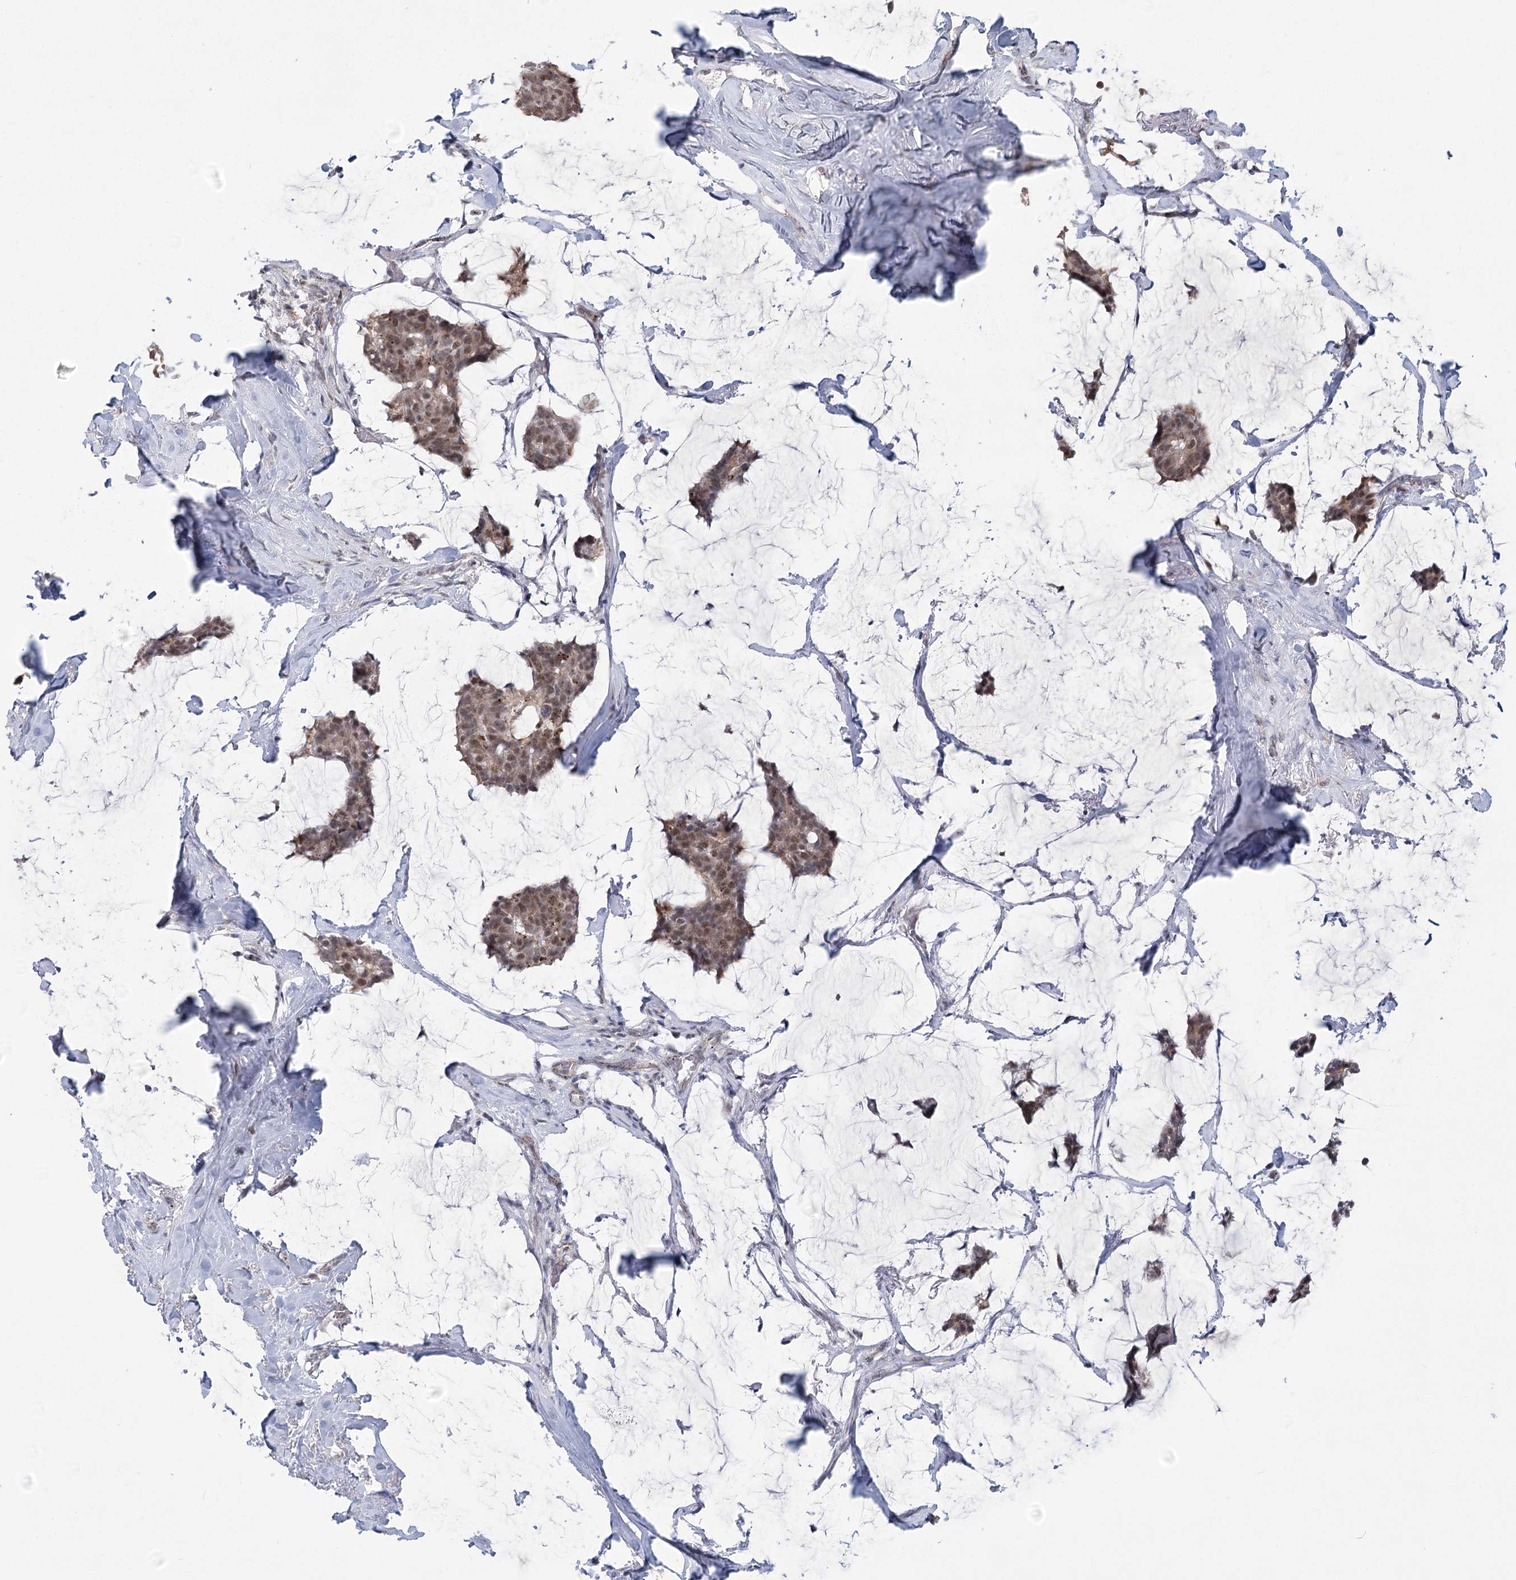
{"staining": {"intensity": "moderate", "quantity": ">75%", "location": "cytoplasmic/membranous,nuclear"}, "tissue": "breast cancer", "cell_type": "Tumor cells", "image_type": "cancer", "snomed": [{"axis": "morphology", "description": "Duct carcinoma"}, {"axis": "topography", "description": "Breast"}], "caption": "This photomicrograph displays breast cancer stained with immunohistochemistry to label a protein in brown. The cytoplasmic/membranous and nuclear of tumor cells show moderate positivity for the protein. Nuclei are counter-stained blue.", "gene": "CIB4", "patient": {"sex": "female", "age": 93}}